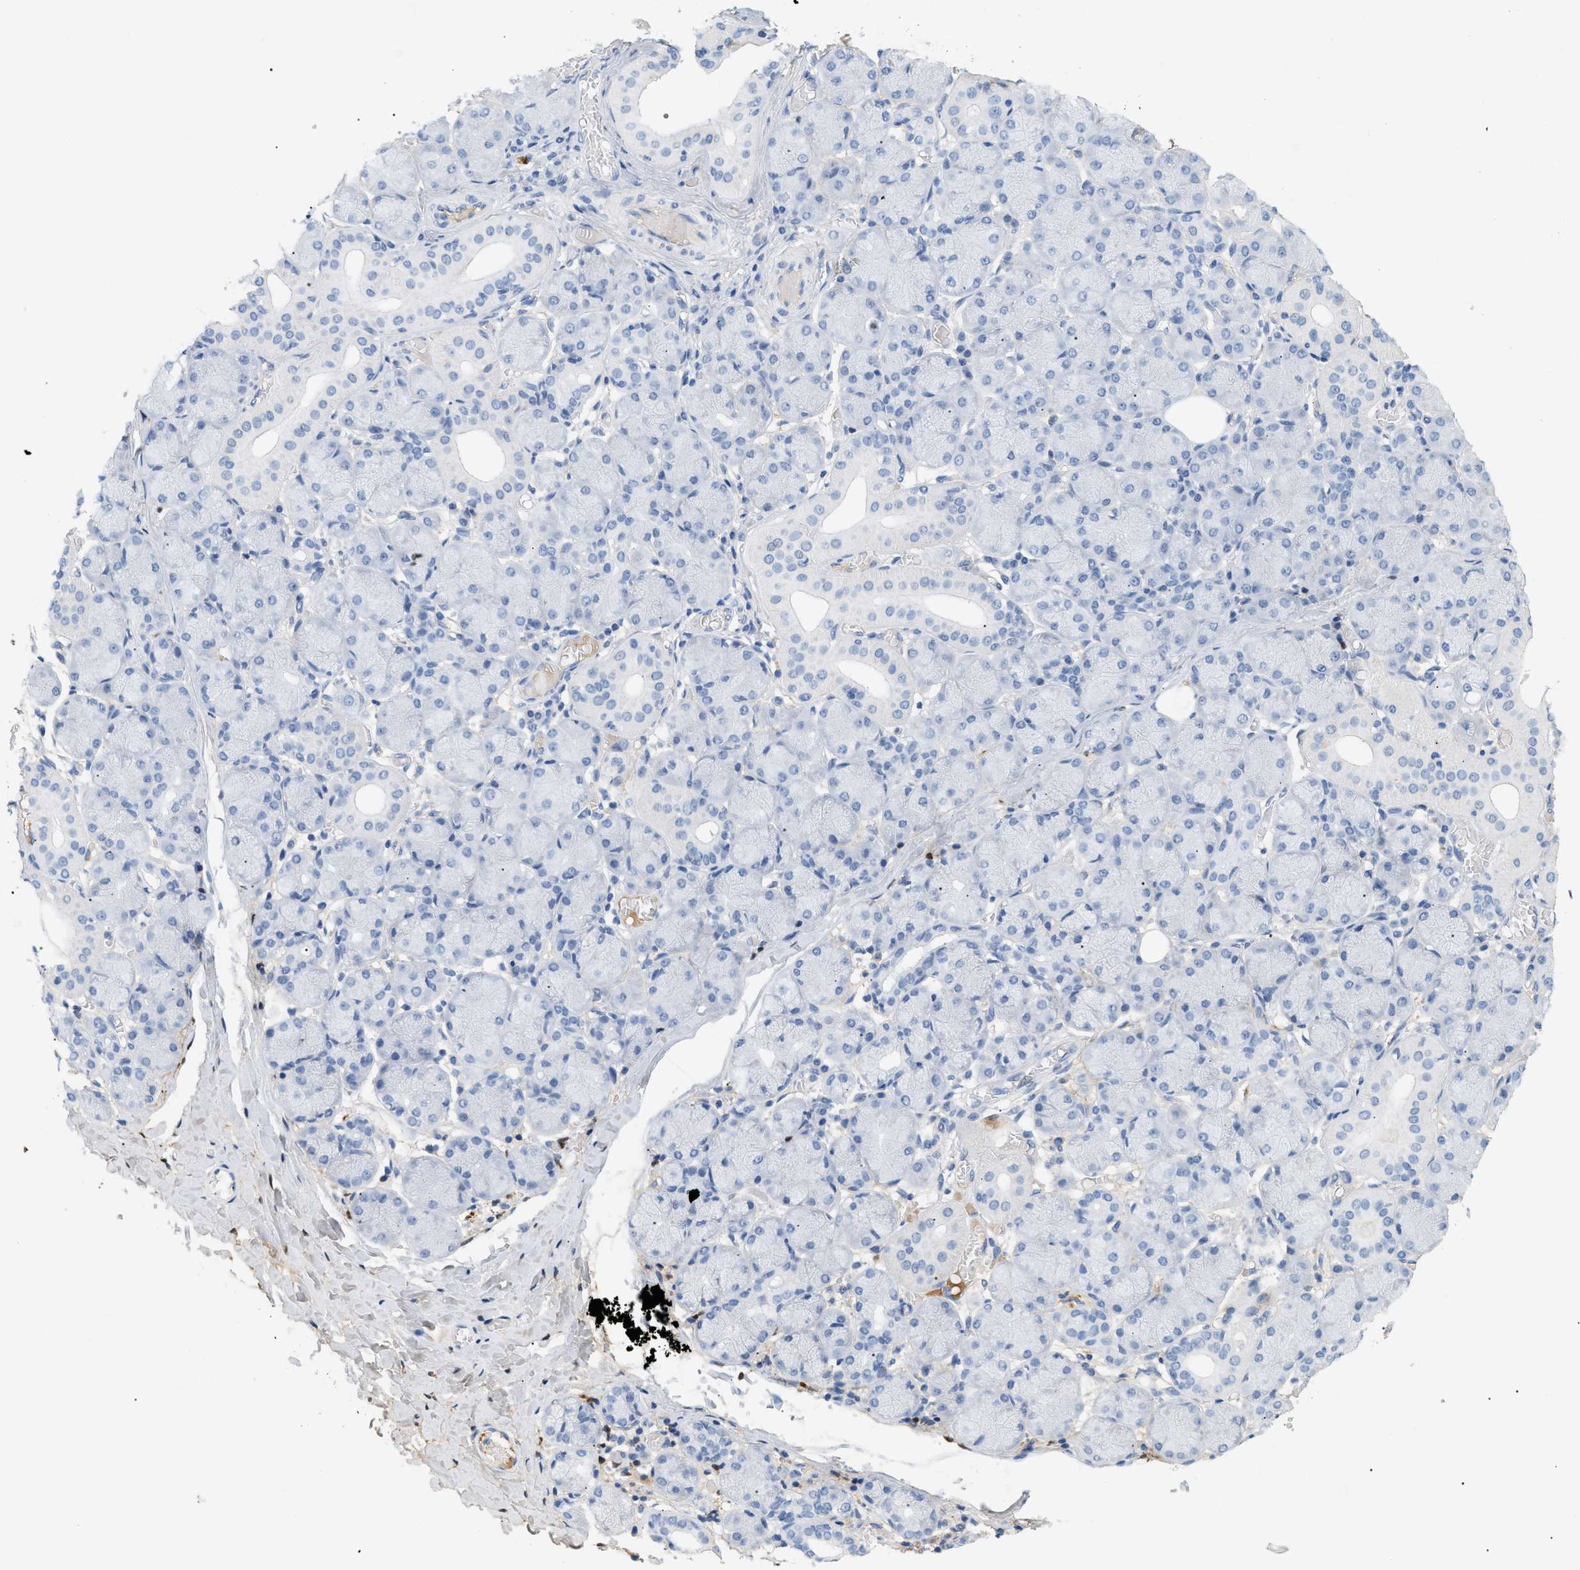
{"staining": {"intensity": "negative", "quantity": "none", "location": "none"}, "tissue": "salivary gland", "cell_type": "Glandular cells", "image_type": "normal", "snomed": [{"axis": "morphology", "description": "Normal tissue, NOS"}, {"axis": "topography", "description": "Salivary gland"}], "caption": "DAB (3,3'-diaminobenzidine) immunohistochemical staining of normal salivary gland displays no significant positivity in glandular cells. (Immunohistochemistry, brightfield microscopy, high magnification).", "gene": "CFH", "patient": {"sex": "female", "age": 24}}